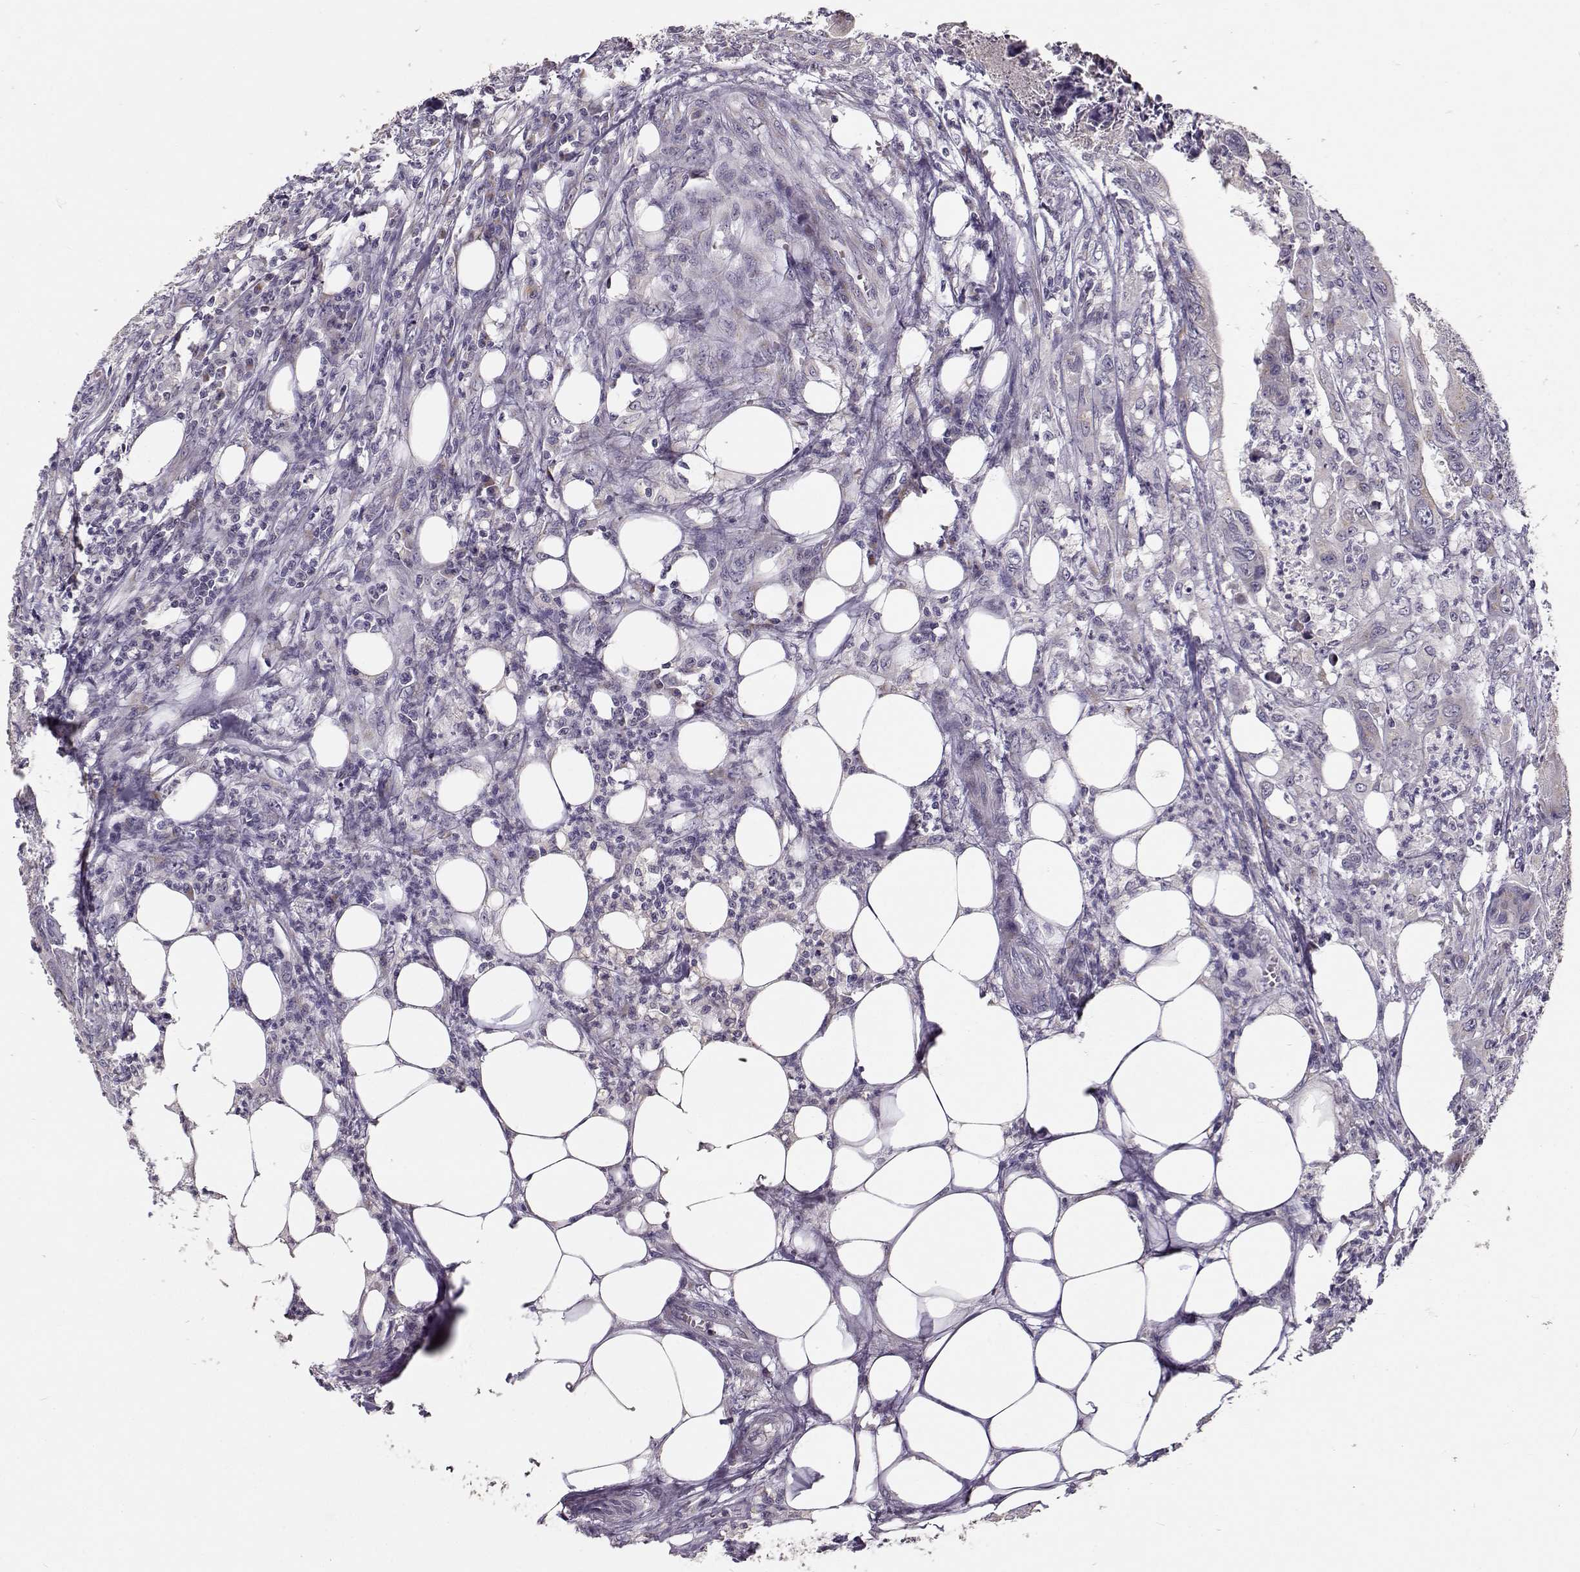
{"staining": {"intensity": "weak", "quantity": "25%-75%", "location": "cytoplasmic/membranous"}, "tissue": "colorectal cancer", "cell_type": "Tumor cells", "image_type": "cancer", "snomed": [{"axis": "morphology", "description": "Adenocarcinoma, NOS"}, {"axis": "topography", "description": "Colon"}], "caption": "DAB (3,3'-diaminobenzidine) immunohistochemical staining of adenocarcinoma (colorectal) demonstrates weak cytoplasmic/membranous protein positivity in approximately 25%-75% of tumor cells.", "gene": "SLC4A5", "patient": {"sex": "male", "age": 84}}